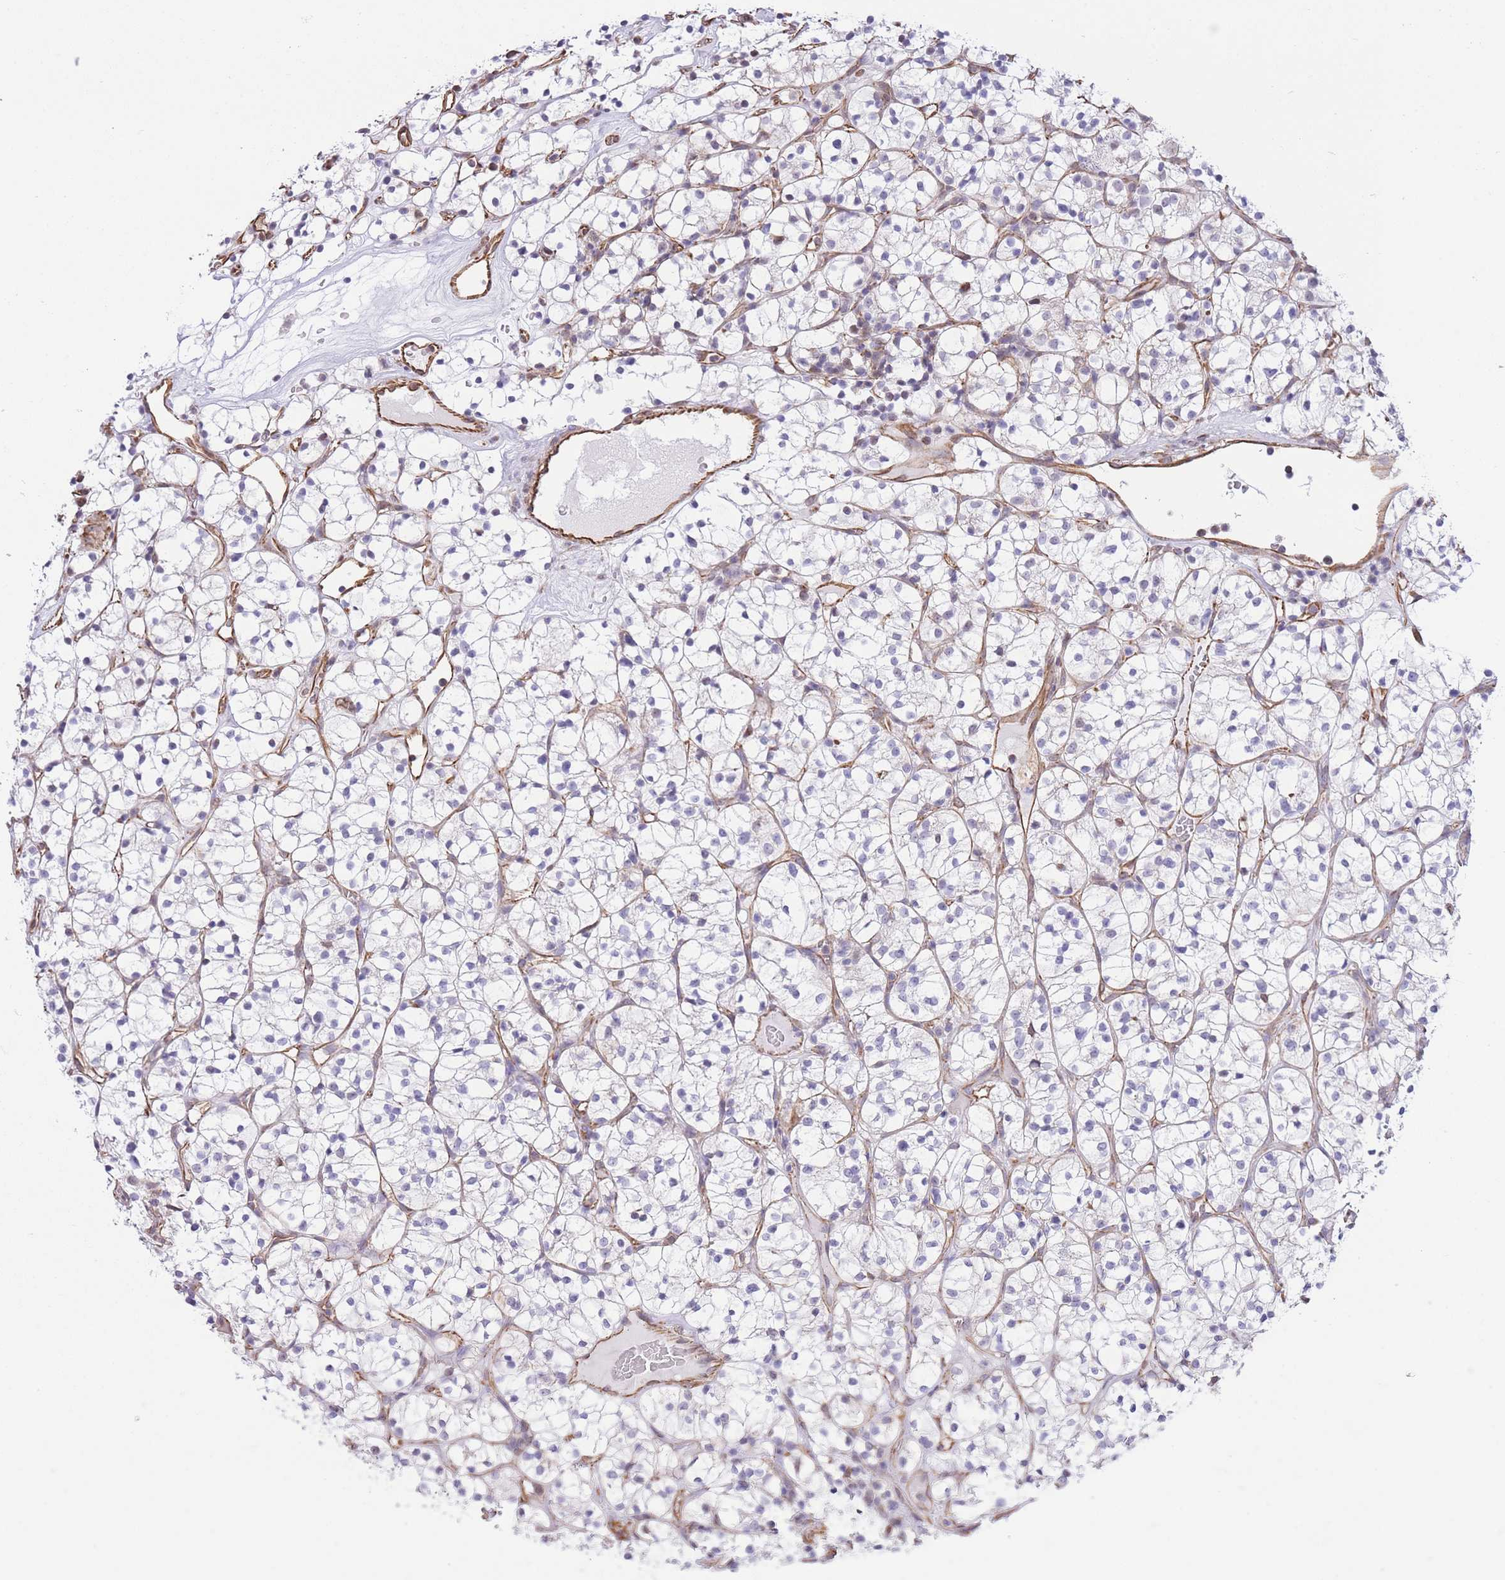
{"staining": {"intensity": "negative", "quantity": "none", "location": "none"}, "tissue": "renal cancer", "cell_type": "Tumor cells", "image_type": "cancer", "snomed": [{"axis": "morphology", "description": "Adenocarcinoma, NOS"}, {"axis": "topography", "description": "Kidney"}], "caption": "Tumor cells are negative for protein expression in human adenocarcinoma (renal).", "gene": "PSG8", "patient": {"sex": "female", "age": 64}}